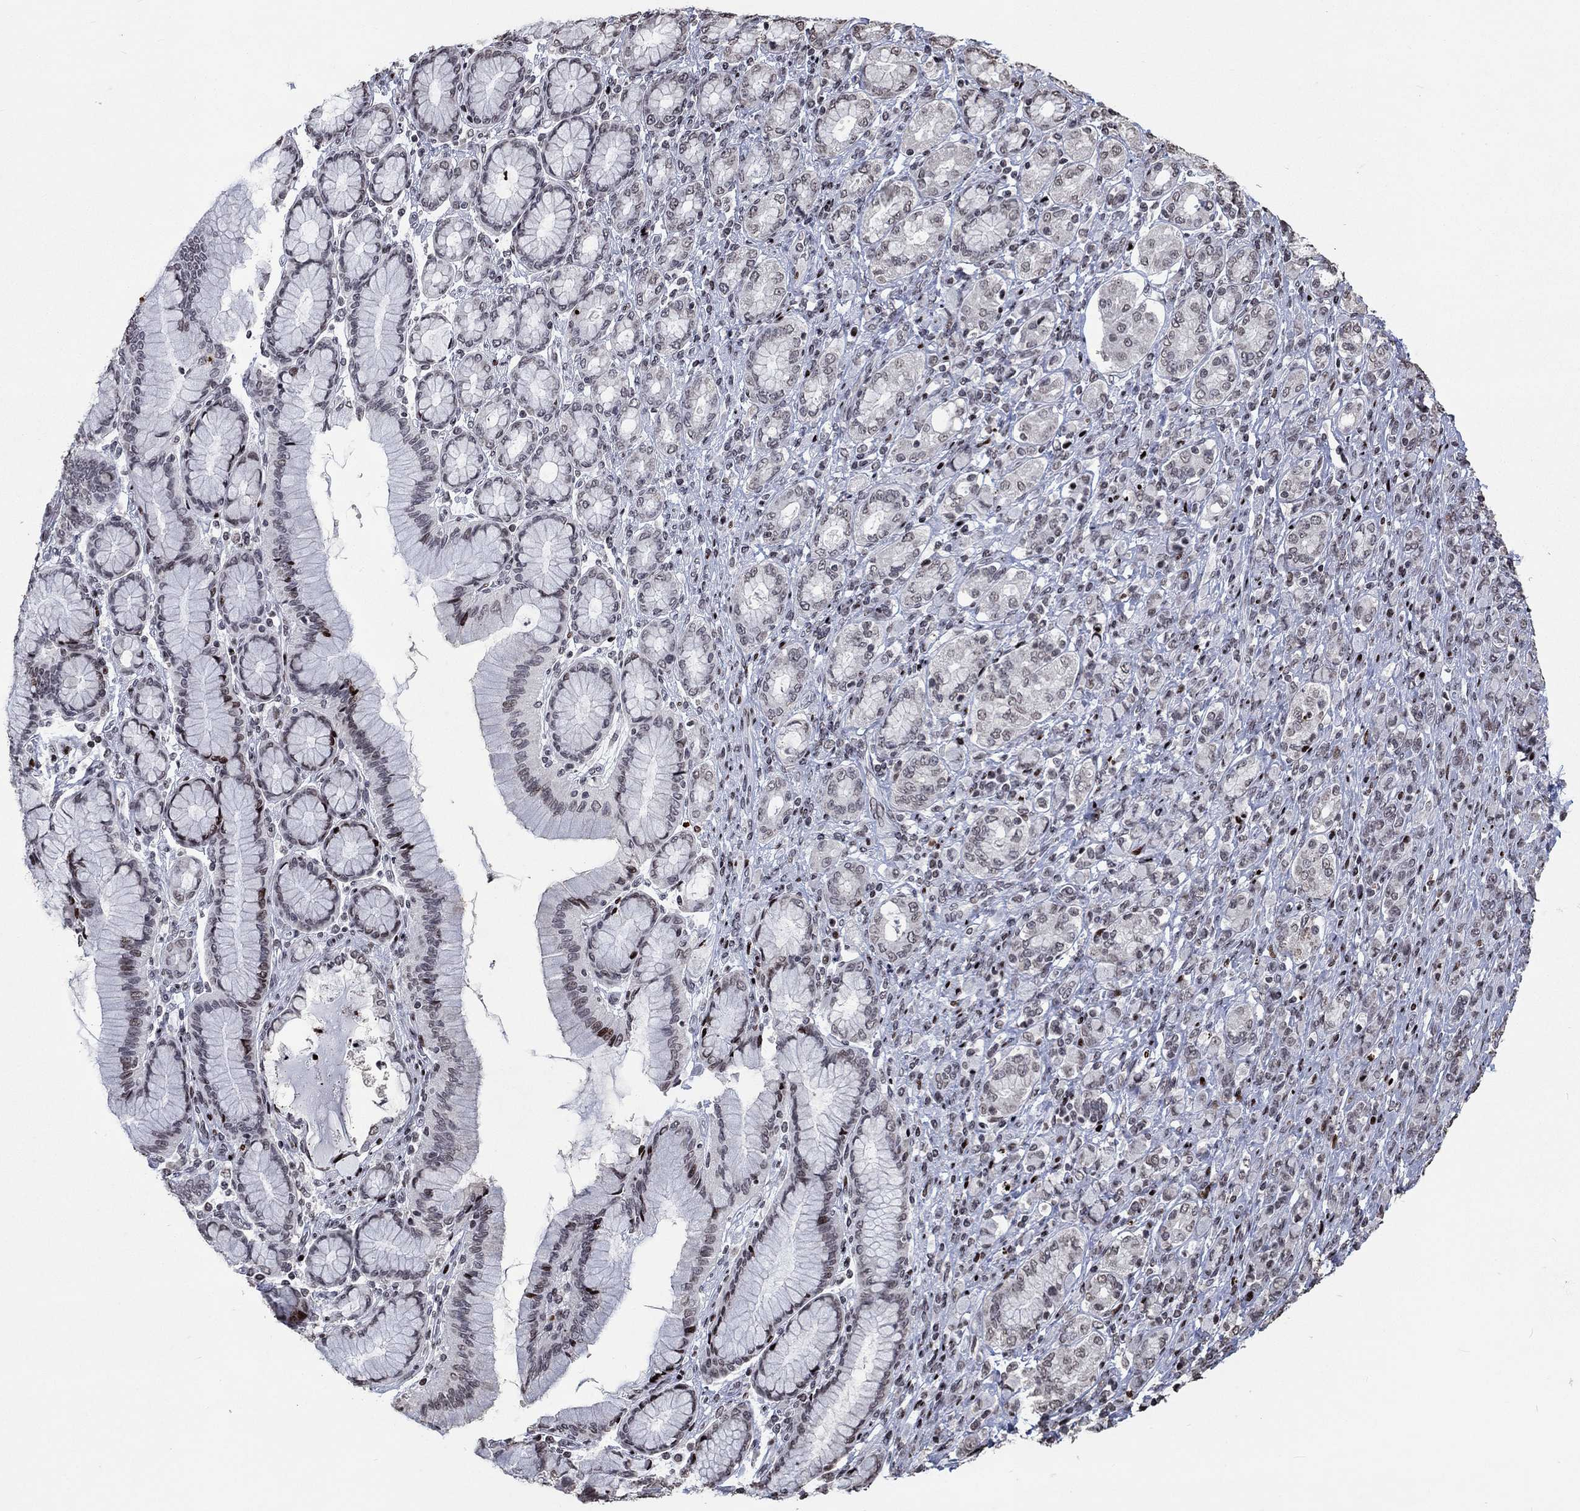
{"staining": {"intensity": "negative", "quantity": "none", "location": "none"}, "tissue": "stomach cancer", "cell_type": "Tumor cells", "image_type": "cancer", "snomed": [{"axis": "morphology", "description": "Normal tissue, NOS"}, {"axis": "morphology", "description": "Adenocarcinoma, NOS"}, {"axis": "topography", "description": "Stomach"}], "caption": "Immunohistochemistry photomicrograph of neoplastic tissue: stomach cancer (adenocarcinoma) stained with DAB (3,3'-diaminobenzidine) demonstrates no significant protein staining in tumor cells.", "gene": "SRSF3", "patient": {"sex": "female", "age": 79}}